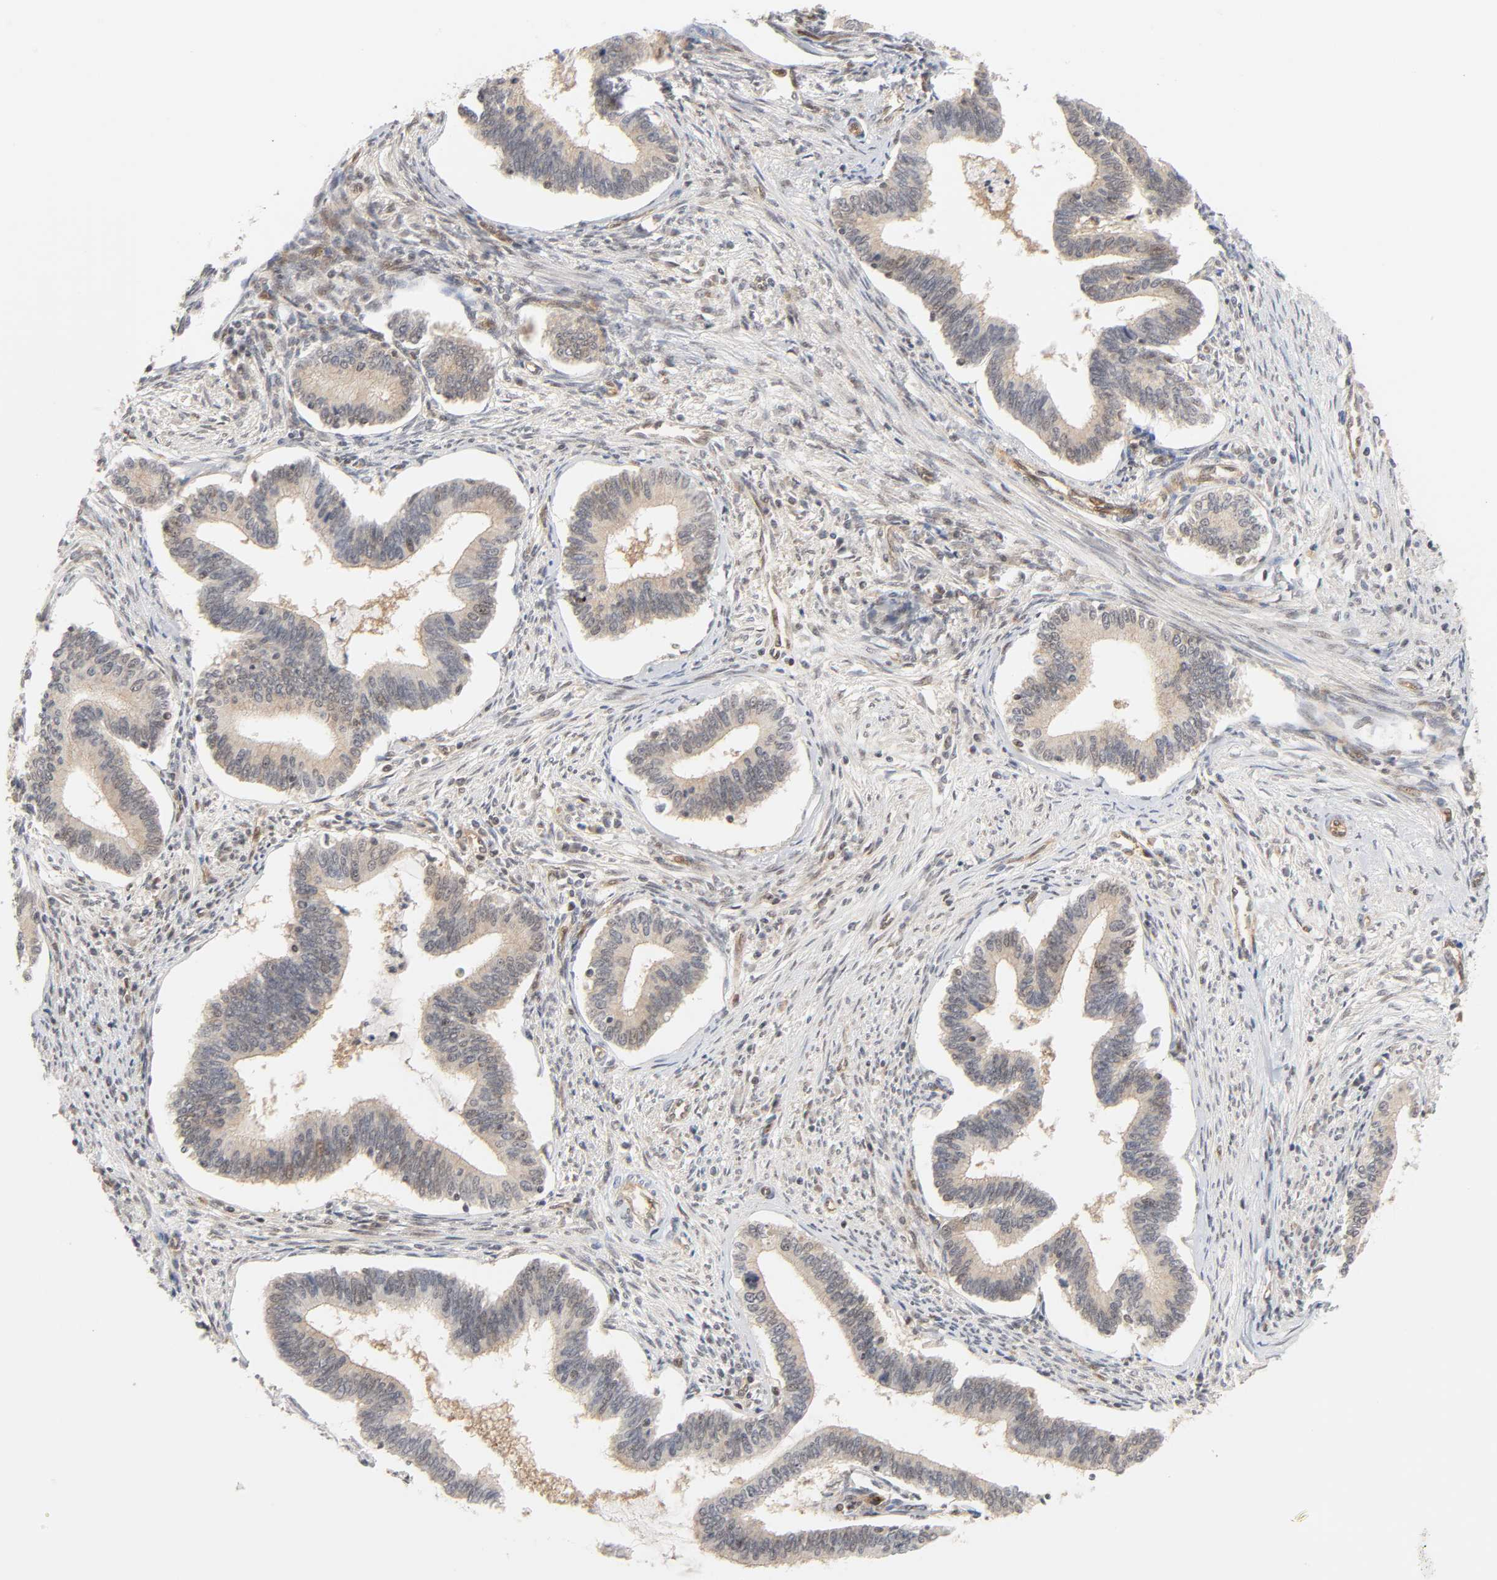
{"staining": {"intensity": "weak", "quantity": ">75%", "location": "cytoplasmic/membranous"}, "tissue": "cervical cancer", "cell_type": "Tumor cells", "image_type": "cancer", "snomed": [{"axis": "morphology", "description": "Adenocarcinoma, NOS"}, {"axis": "topography", "description": "Cervix"}], "caption": "This photomicrograph shows immunohistochemistry staining of adenocarcinoma (cervical), with low weak cytoplasmic/membranous positivity in about >75% of tumor cells.", "gene": "CDC37", "patient": {"sex": "female", "age": 36}}